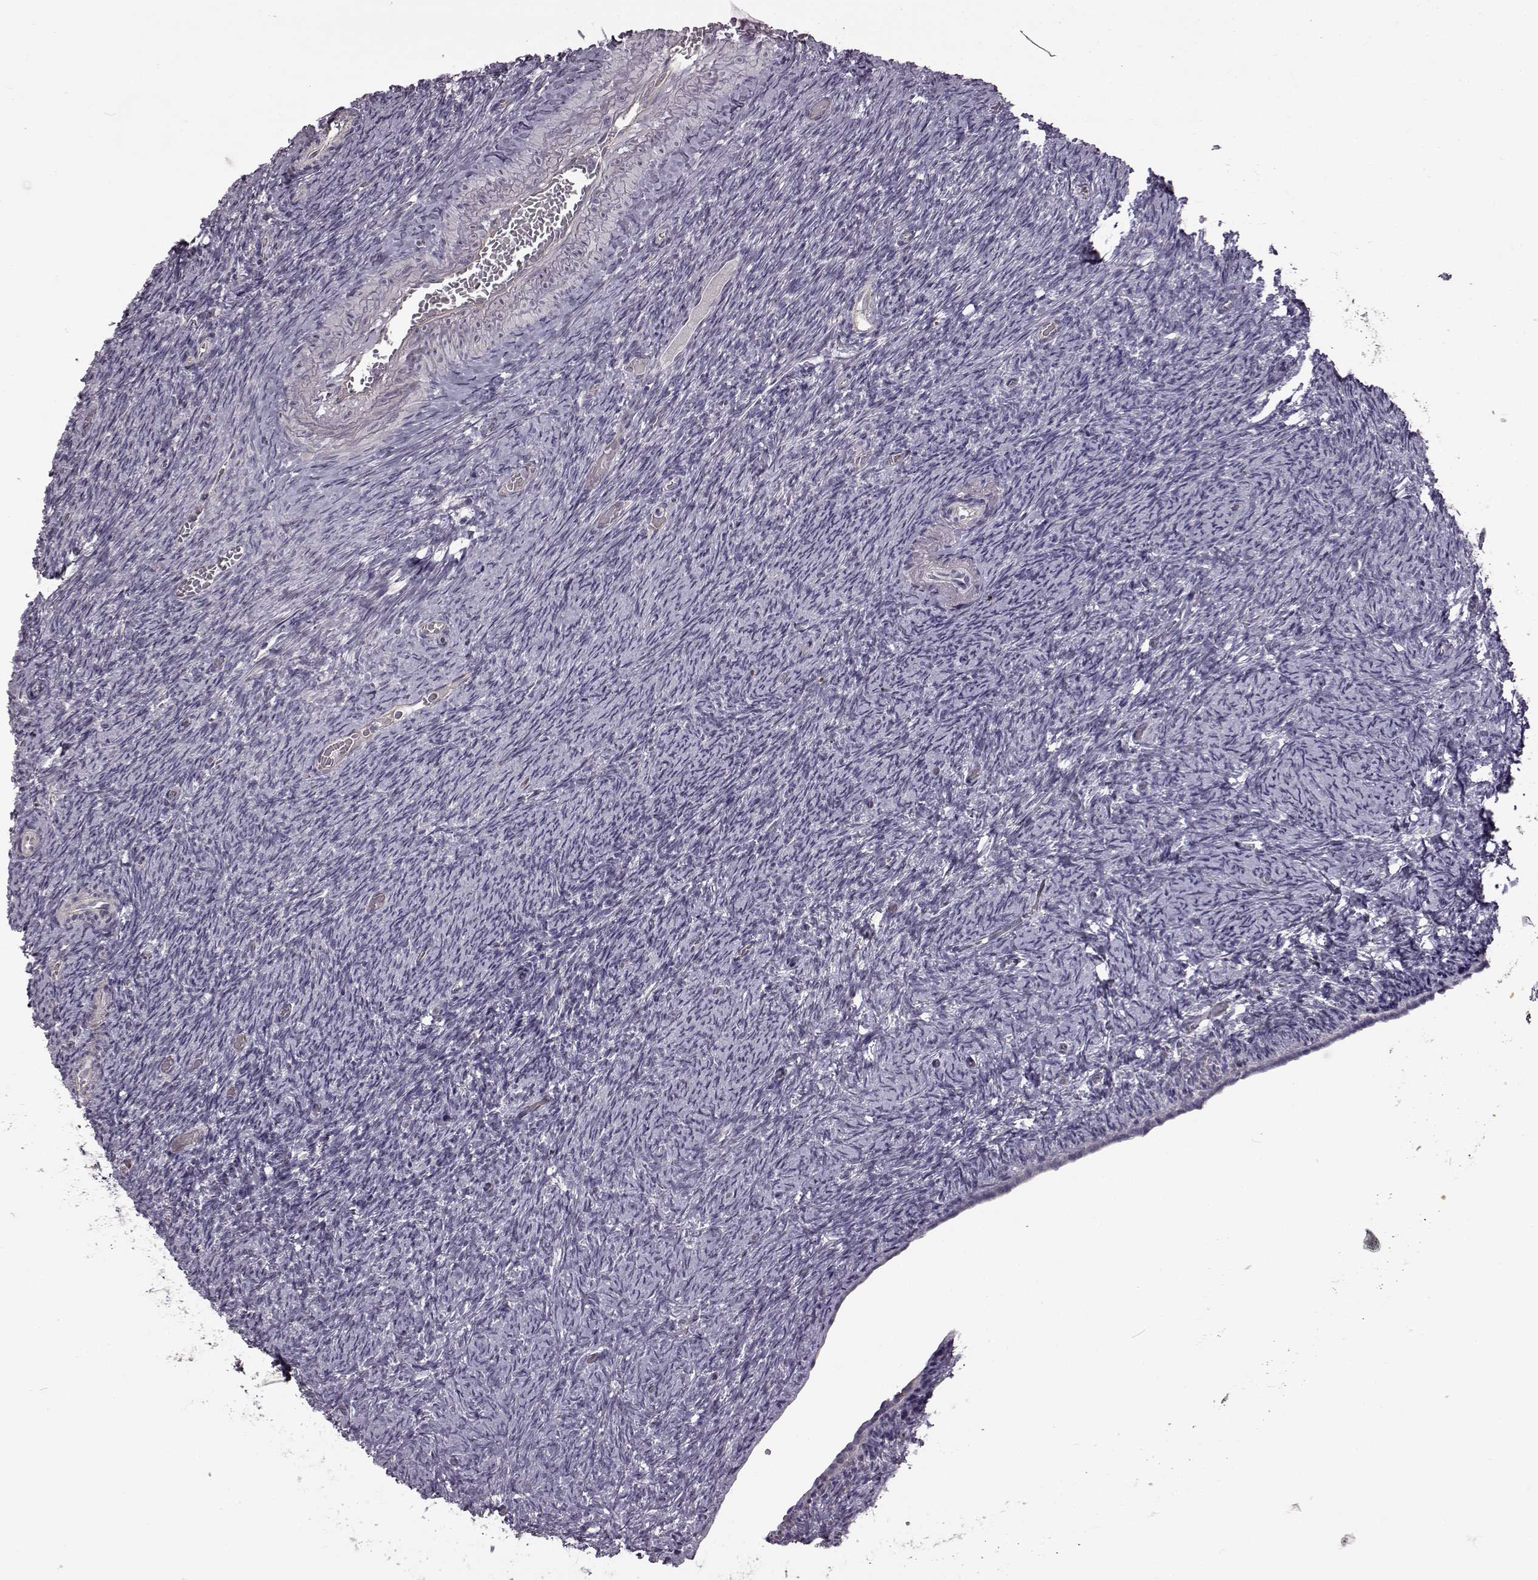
{"staining": {"intensity": "negative", "quantity": "none", "location": "none"}, "tissue": "ovary", "cell_type": "Follicle cells", "image_type": "normal", "snomed": [{"axis": "morphology", "description": "Normal tissue, NOS"}, {"axis": "topography", "description": "Ovary"}], "caption": "A photomicrograph of human ovary is negative for staining in follicle cells. (Brightfield microscopy of DAB IHC at high magnification).", "gene": "B3GNT6", "patient": {"sex": "female", "age": 39}}